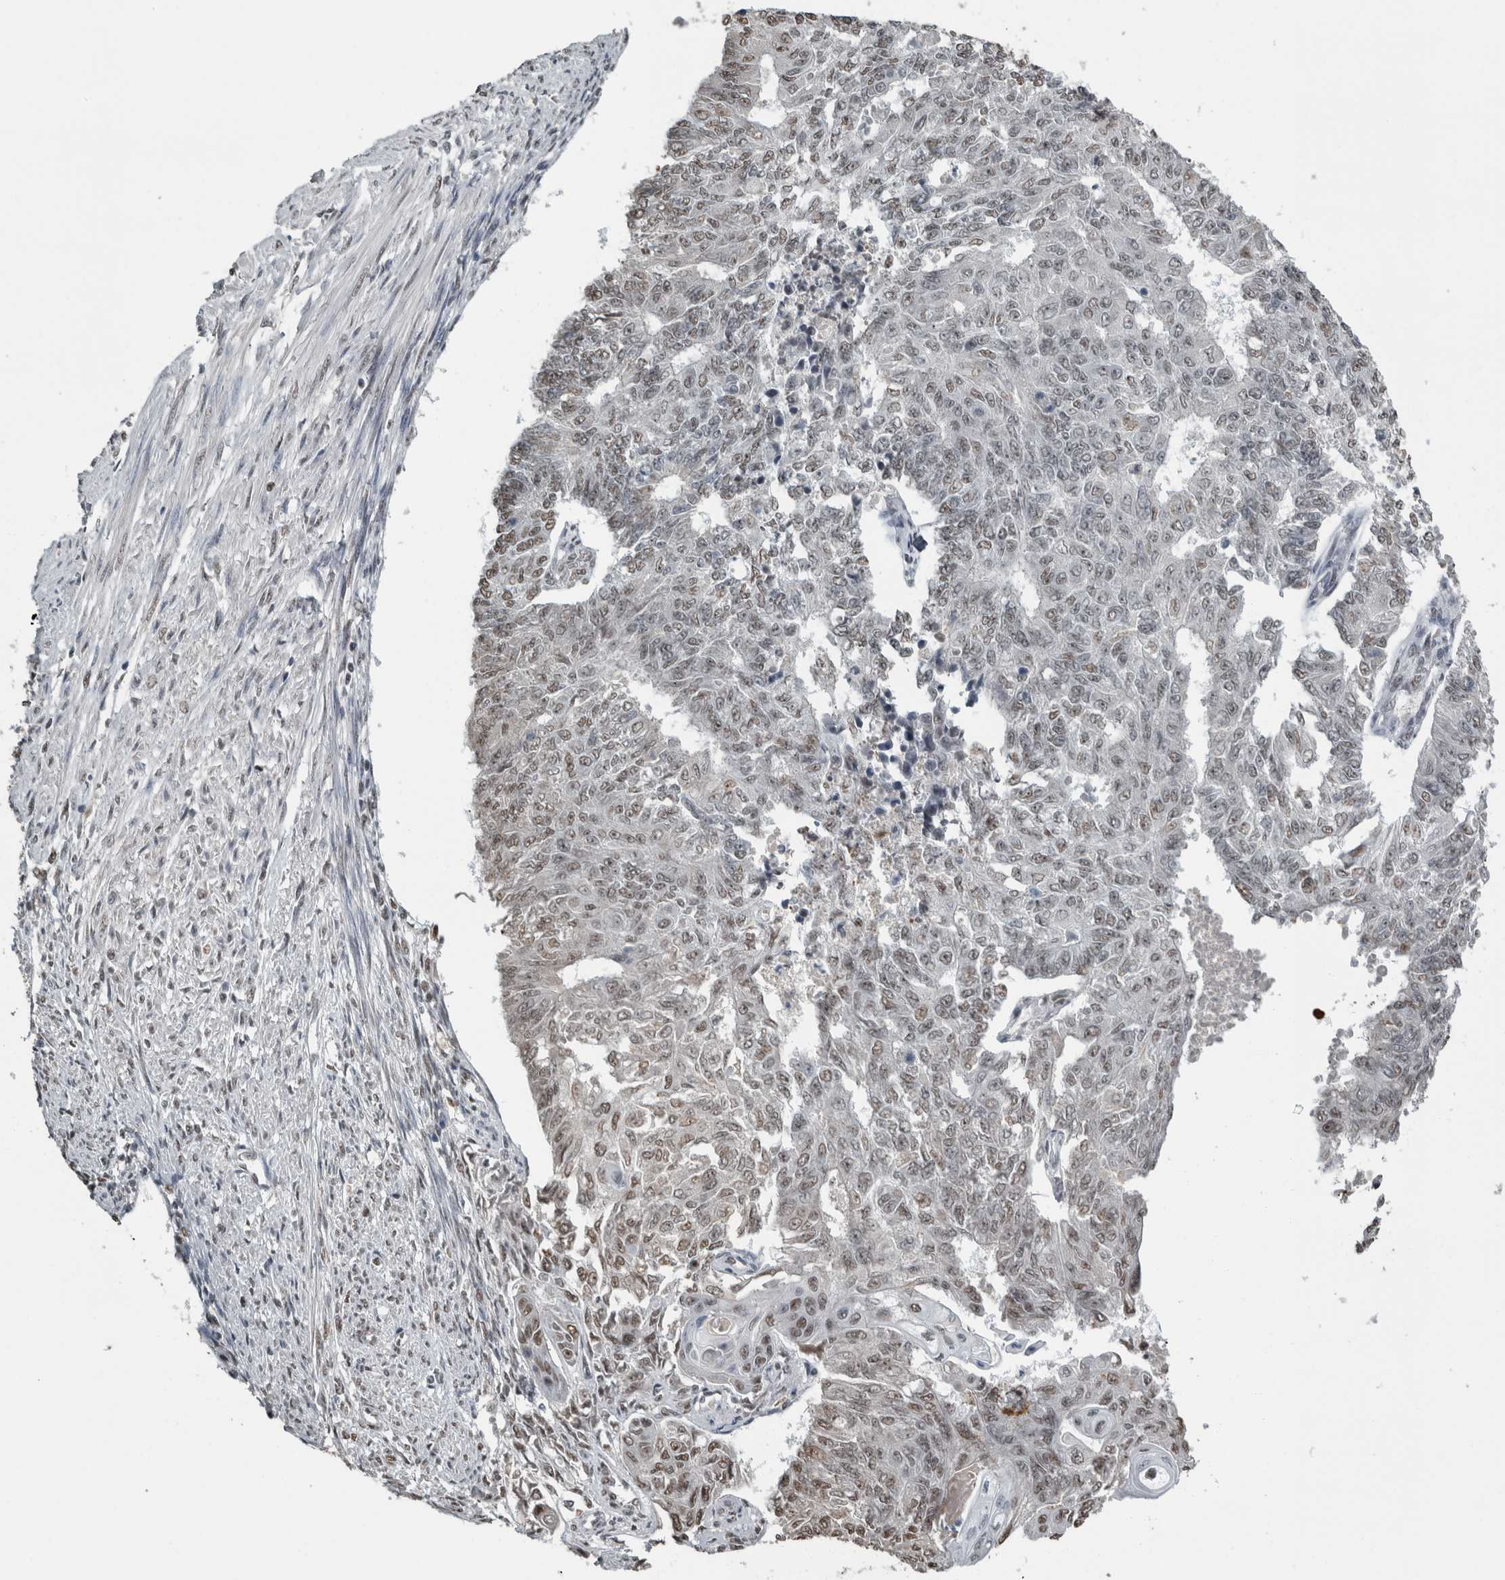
{"staining": {"intensity": "moderate", "quantity": ">75%", "location": "nuclear"}, "tissue": "endometrial cancer", "cell_type": "Tumor cells", "image_type": "cancer", "snomed": [{"axis": "morphology", "description": "Adenocarcinoma, NOS"}, {"axis": "topography", "description": "Endometrium"}], "caption": "Immunohistochemical staining of endometrial adenocarcinoma reveals medium levels of moderate nuclear staining in approximately >75% of tumor cells.", "gene": "TGS1", "patient": {"sex": "female", "age": 32}}